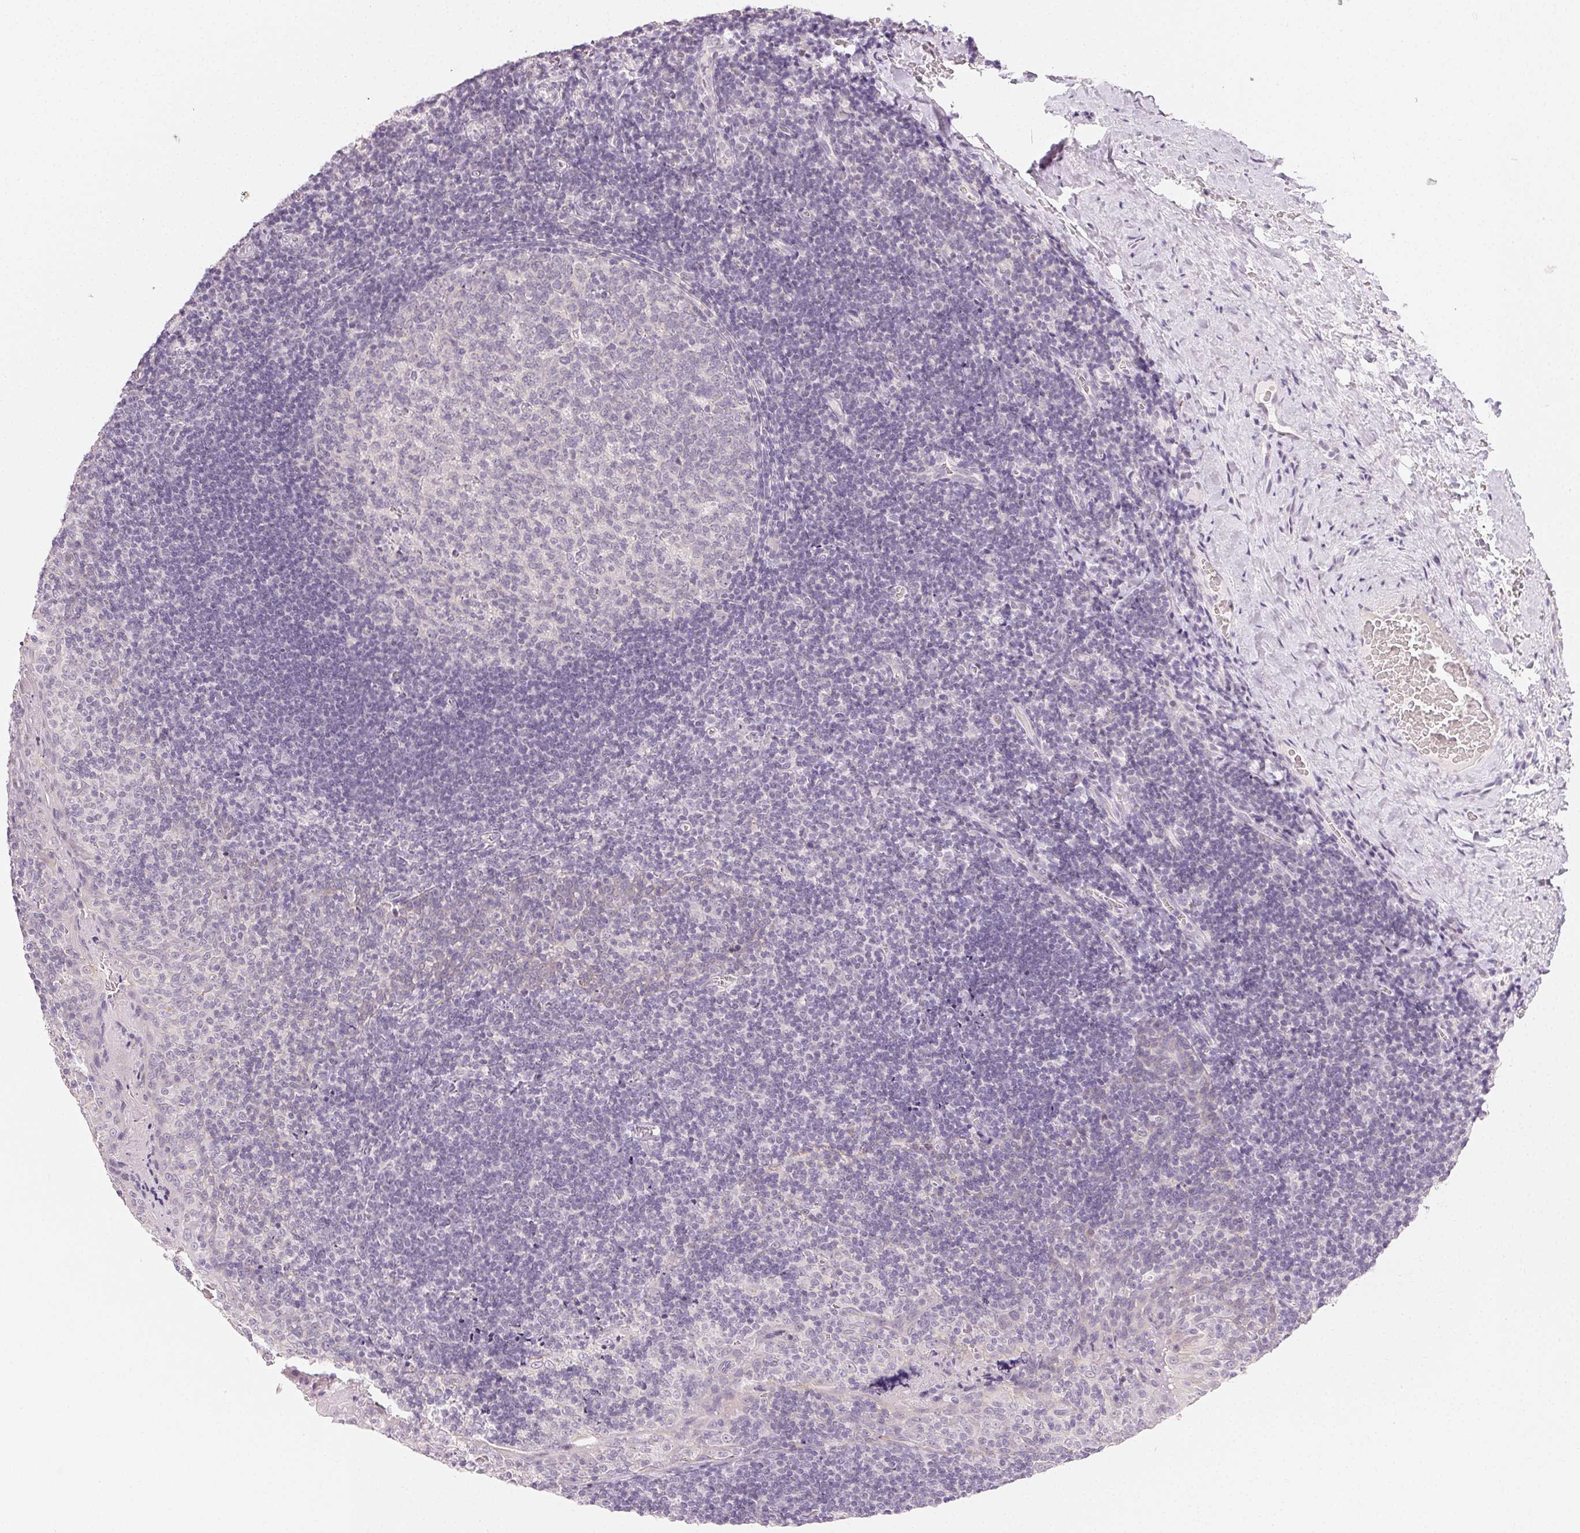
{"staining": {"intensity": "negative", "quantity": "none", "location": "none"}, "tissue": "tonsil", "cell_type": "Germinal center cells", "image_type": "normal", "snomed": [{"axis": "morphology", "description": "Normal tissue, NOS"}, {"axis": "morphology", "description": "Inflammation, NOS"}, {"axis": "topography", "description": "Tonsil"}], "caption": "There is no significant staining in germinal center cells of tonsil. (Immunohistochemistry, brightfield microscopy, high magnification).", "gene": "SFTPD", "patient": {"sex": "female", "age": 31}}